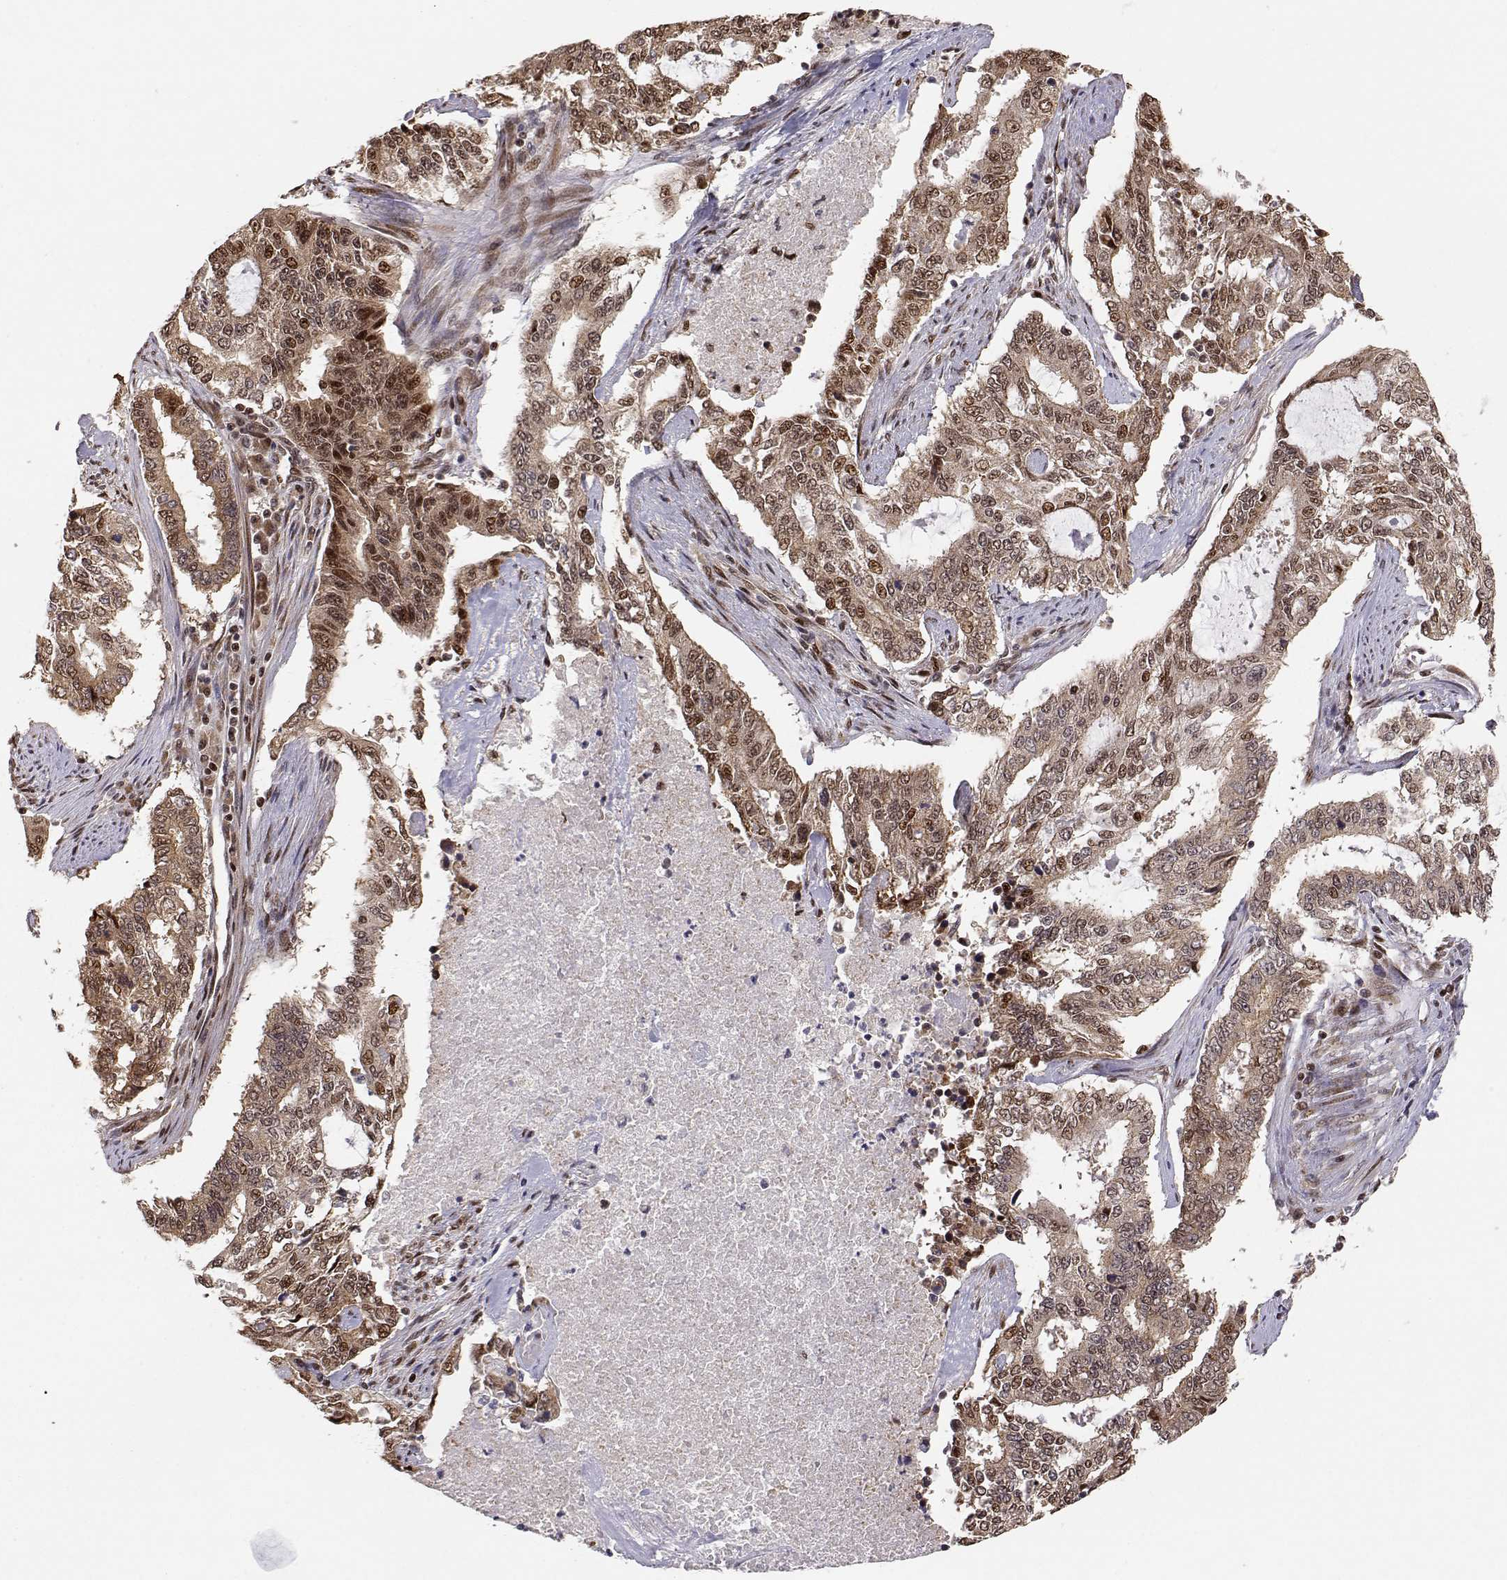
{"staining": {"intensity": "strong", "quantity": "<25%", "location": "cytoplasmic/membranous,nuclear"}, "tissue": "endometrial cancer", "cell_type": "Tumor cells", "image_type": "cancer", "snomed": [{"axis": "morphology", "description": "Adenocarcinoma, NOS"}, {"axis": "topography", "description": "Uterus"}], "caption": "Human adenocarcinoma (endometrial) stained with a protein marker displays strong staining in tumor cells.", "gene": "BRCA1", "patient": {"sex": "female", "age": 59}}